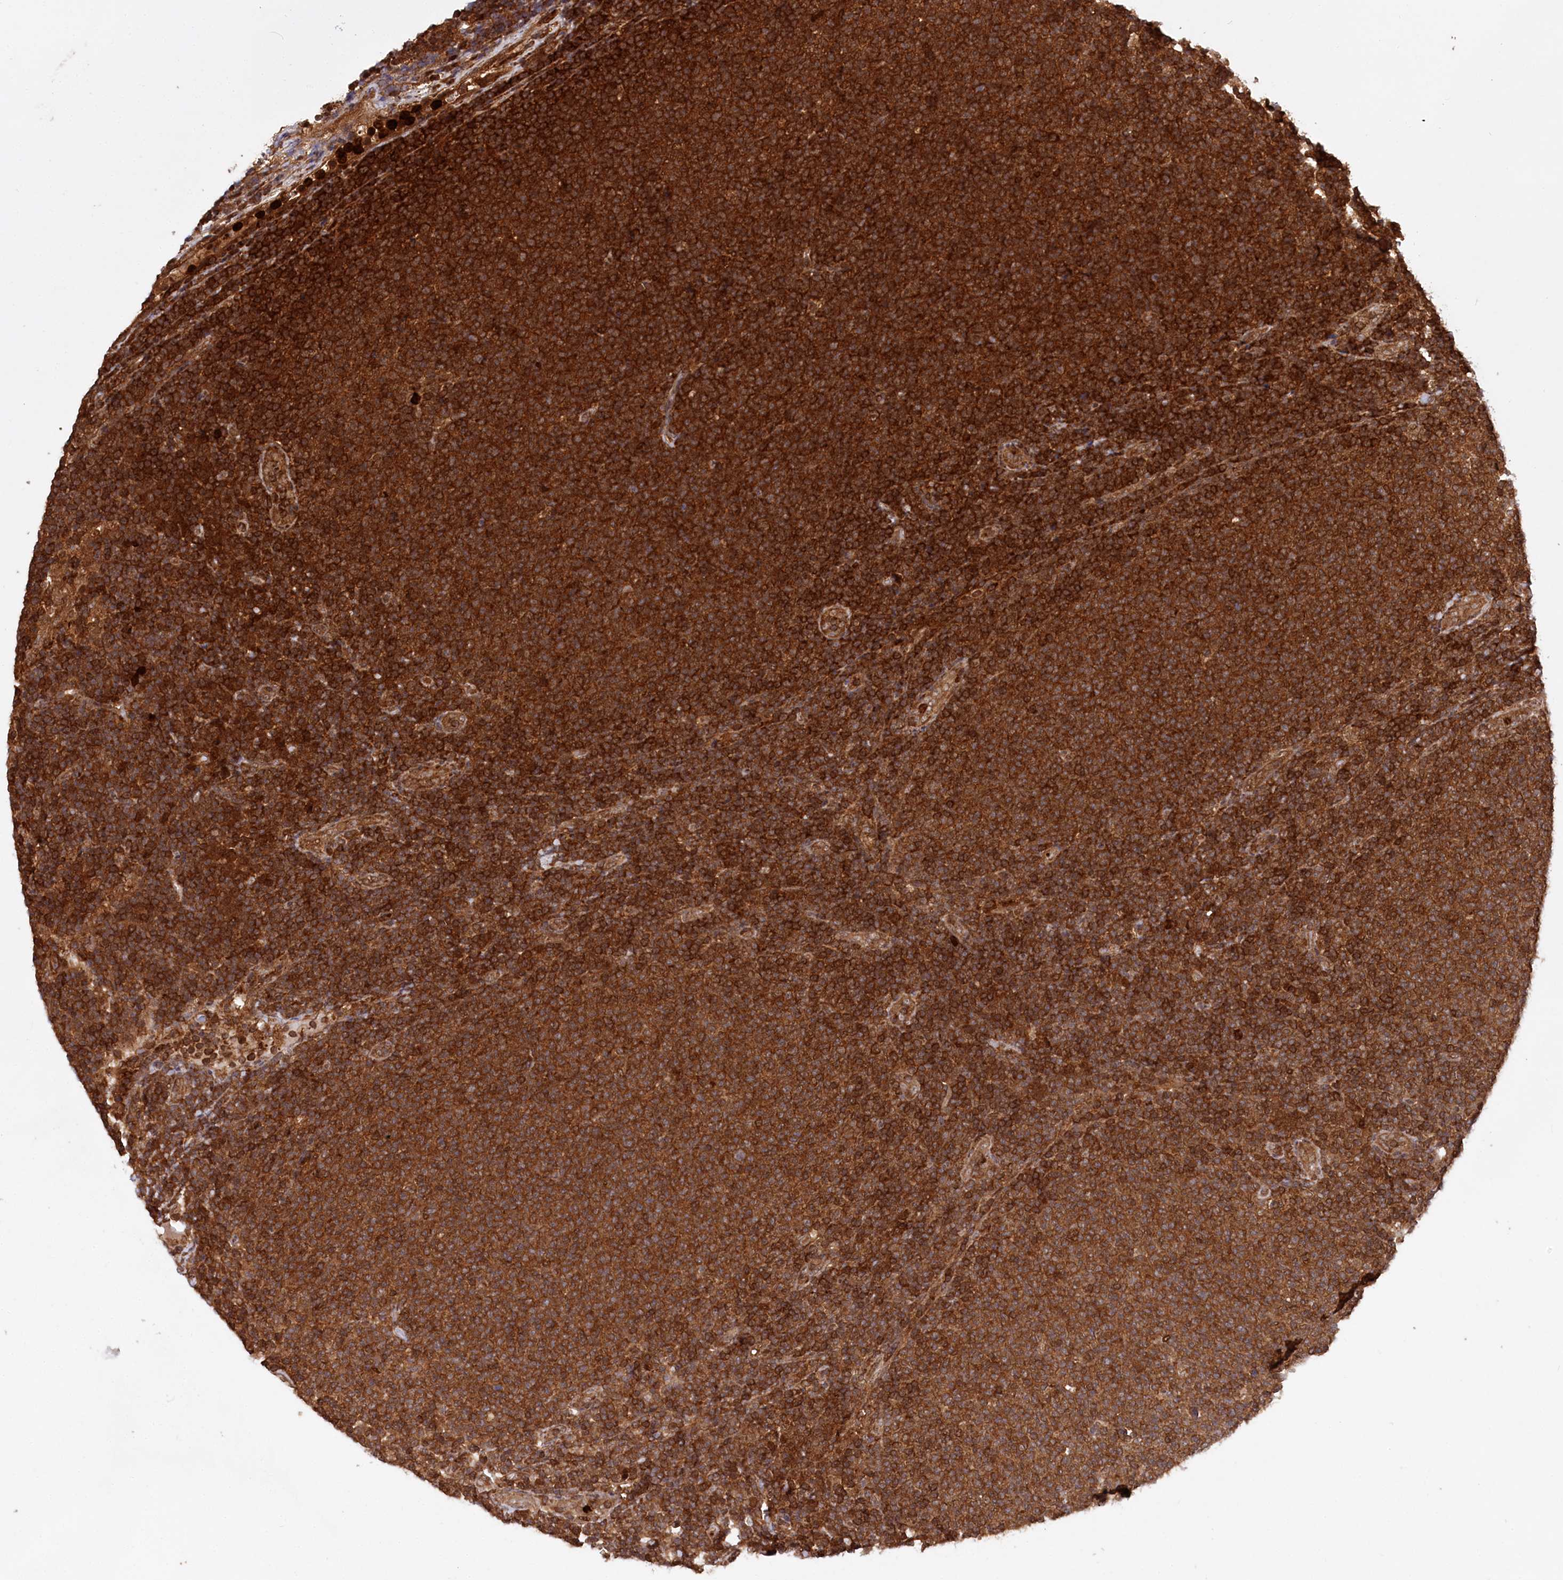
{"staining": {"intensity": "strong", "quantity": ">75%", "location": "cytoplasmic/membranous"}, "tissue": "lymphoma", "cell_type": "Tumor cells", "image_type": "cancer", "snomed": [{"axis": "morphology", "description": "Malignant lymphoma, non-Hodgkin's type, Low grade"}, {"axis": "topography", "description": "Lymph node"}], "caption": "Lymphoma stained with a protein marker displays strong staining in tumor cells.", "gene": "LSG1", "patient": {"sex": "male", "age": 66}}